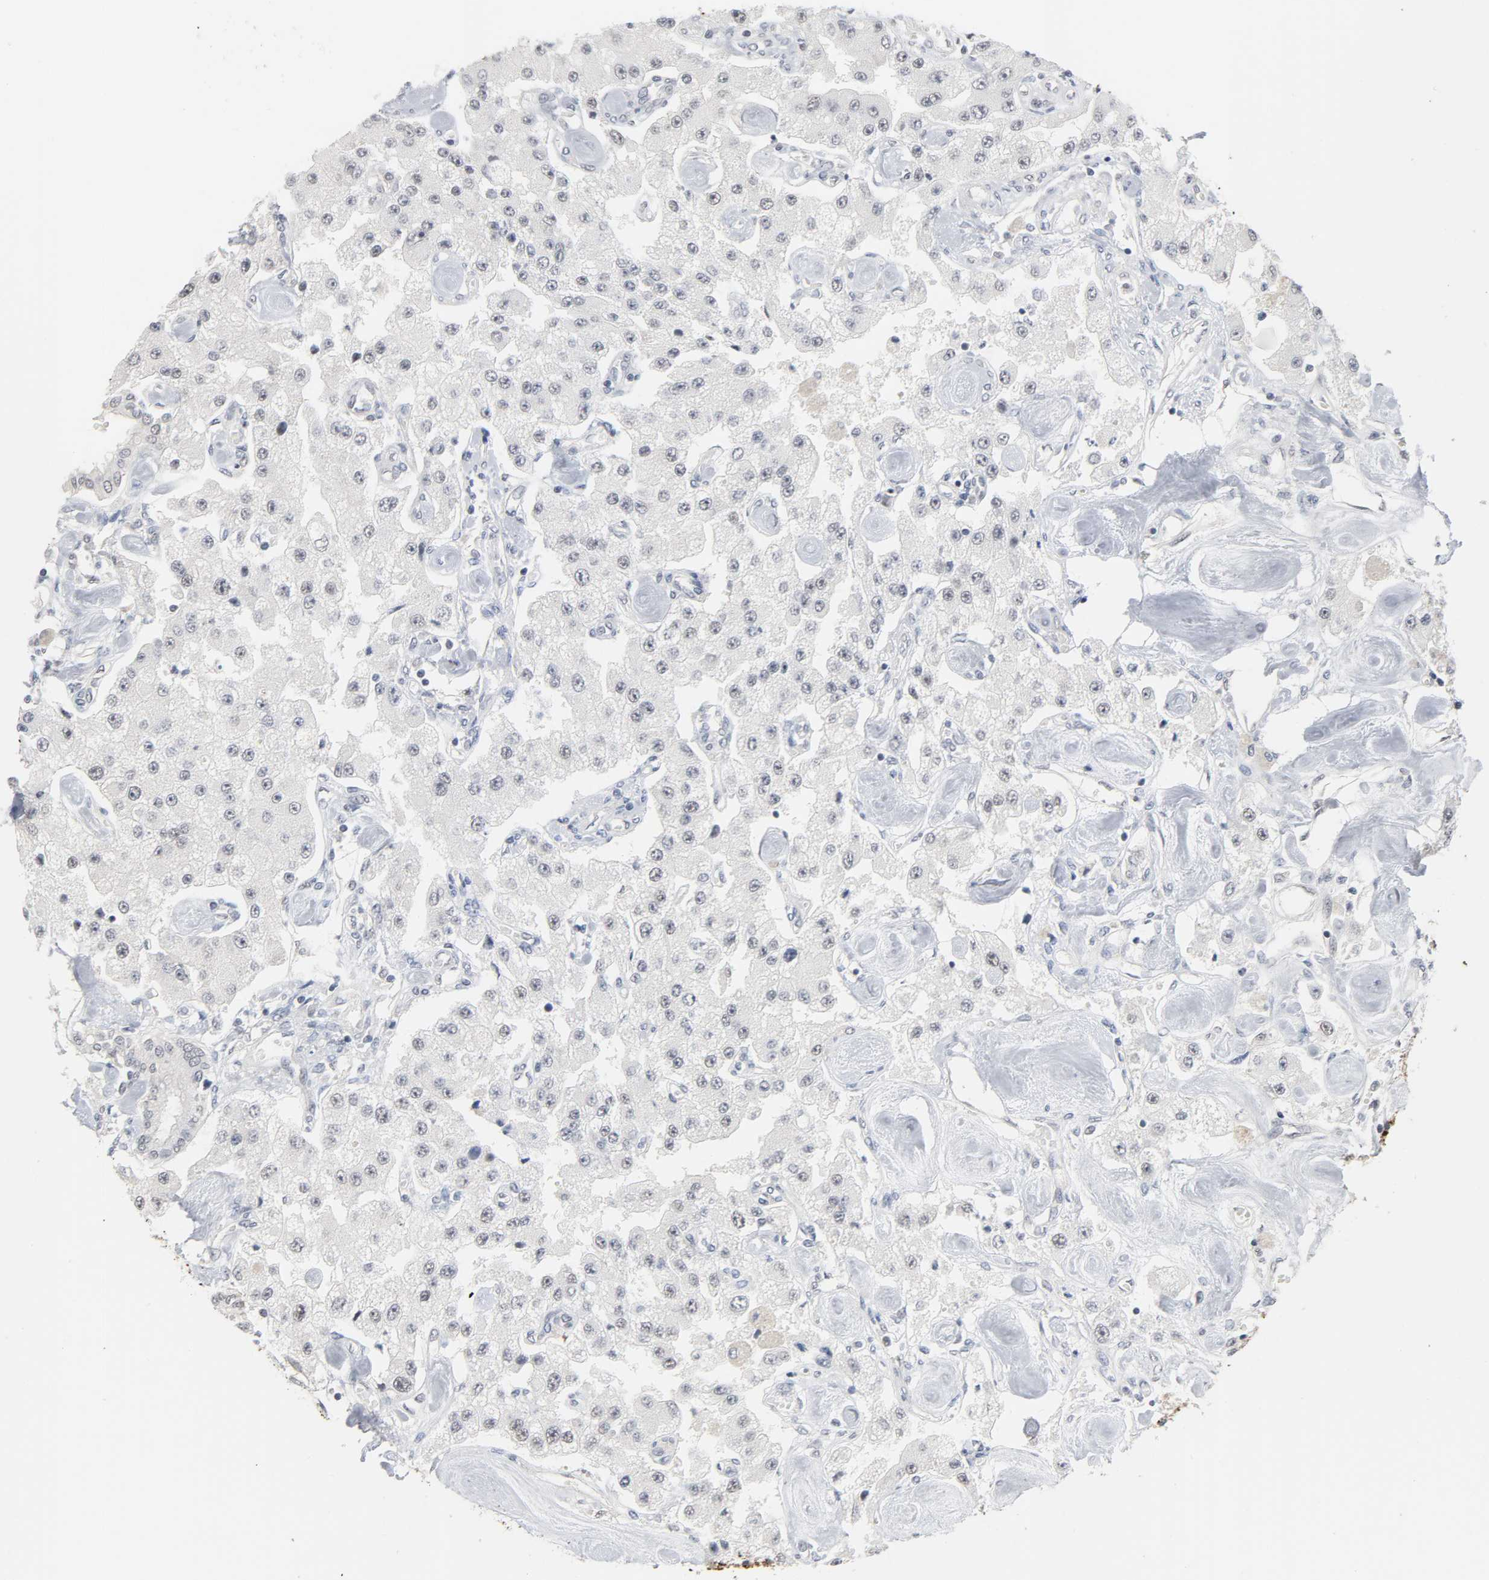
{"staining": {"intensity": "negative", "quantity": "none", "location": "none"}, "tissue": "carcinoid", "cell_type": "Tumor cells", "image_type": "cancer", "snomed": [{"axis": "morphology", "description": "Carcinoid, malignant, NOS"}, {"axis": "topography", "description": "Pancreas"}], "caption": "Tumor cells are negative for protein expression in human carcinoid (malignant).", "gene": "ACSS2", "patient": {"sex": "male", "age": 41}}